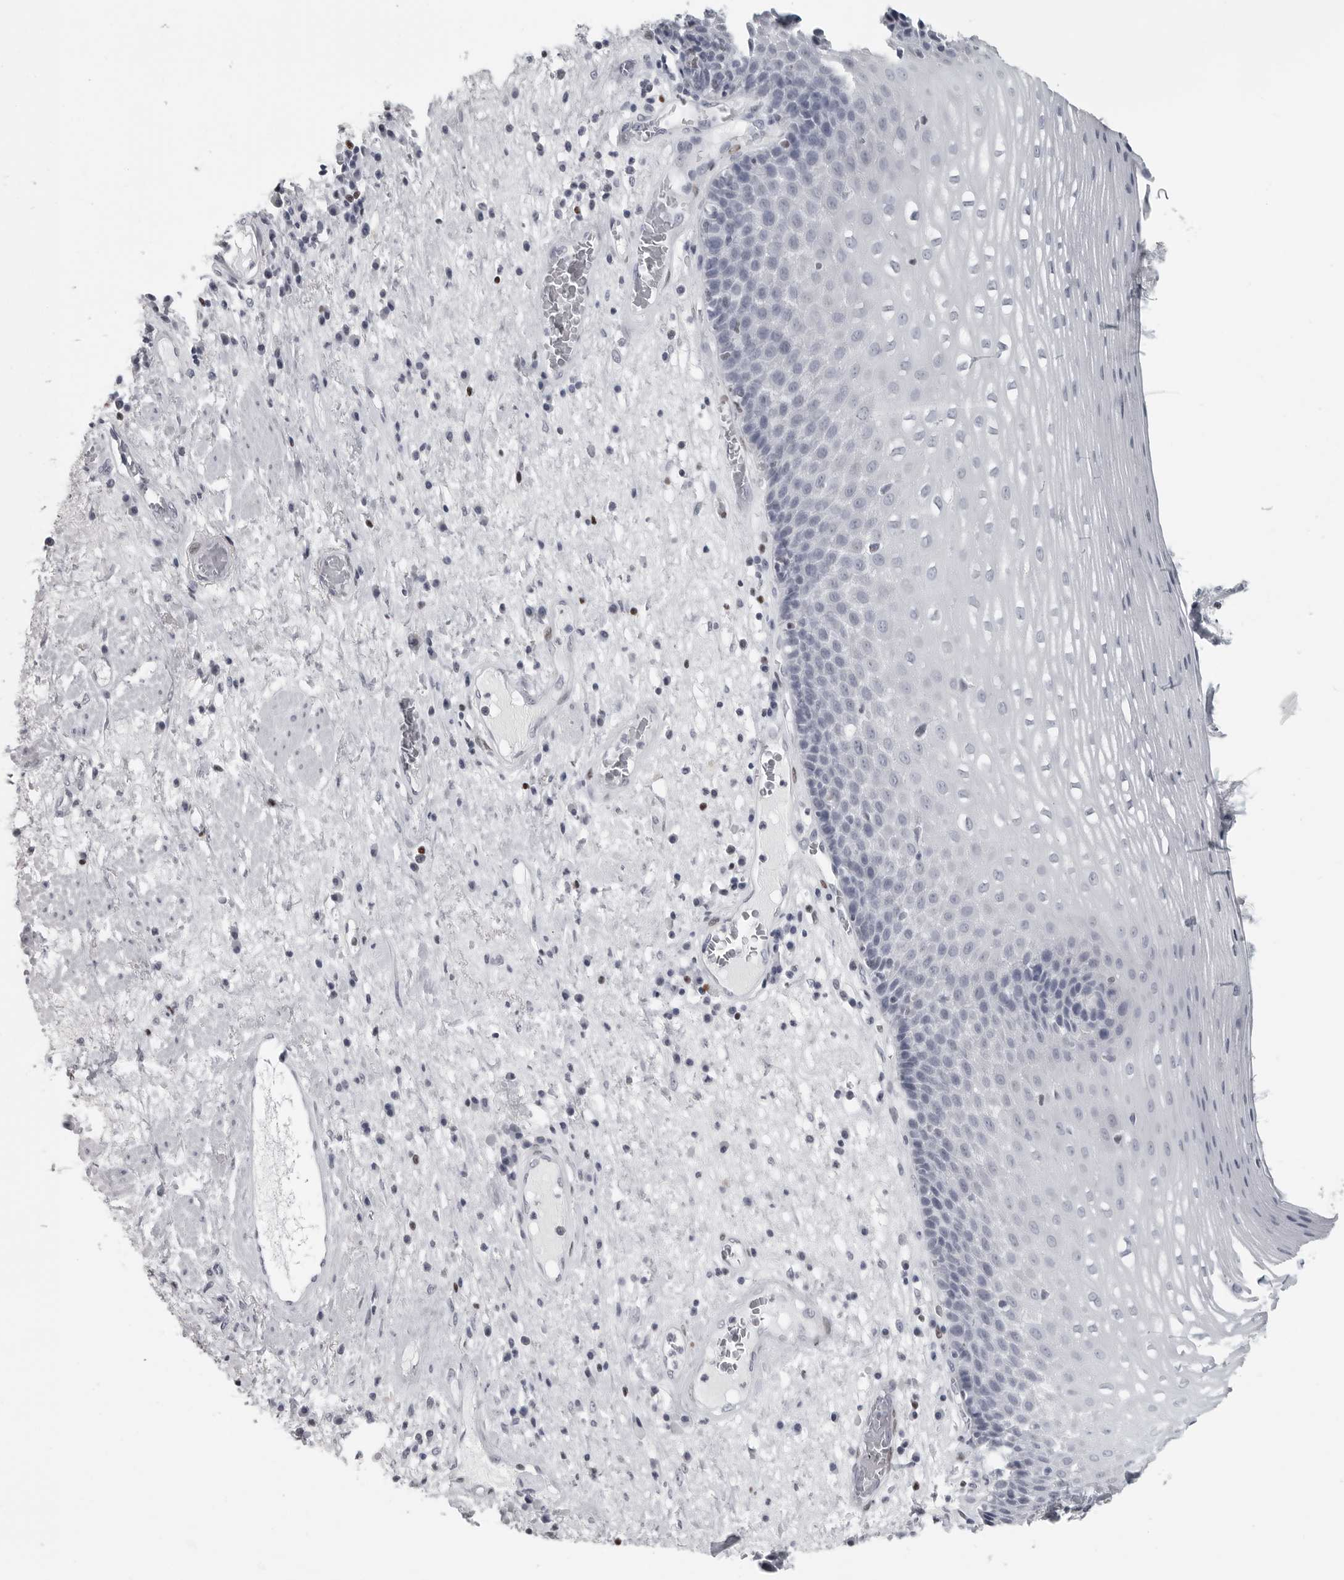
{"staining": {"intensity": "negative", "quantity": "none", "location": "none"}, "tissue": "esophagus", "cell_type": "Squamous epithelial cells", "image_type": "normal", "snomed": [{"axis": "morphology", "description": "Normal tissue, NOS"}, {"axis": "morphology", "description": "Adenocarcinoma, NOS"}, {"axis": "topography", "description": "Esophagus"}], "caption": "A high-resolution micrograph shows IHC staining of unremarkable esophagus, which displays no significant positivity in squamous epithelial cells.", "gene": "SATB2", "patient": {"sex": "male", "age": 62}}